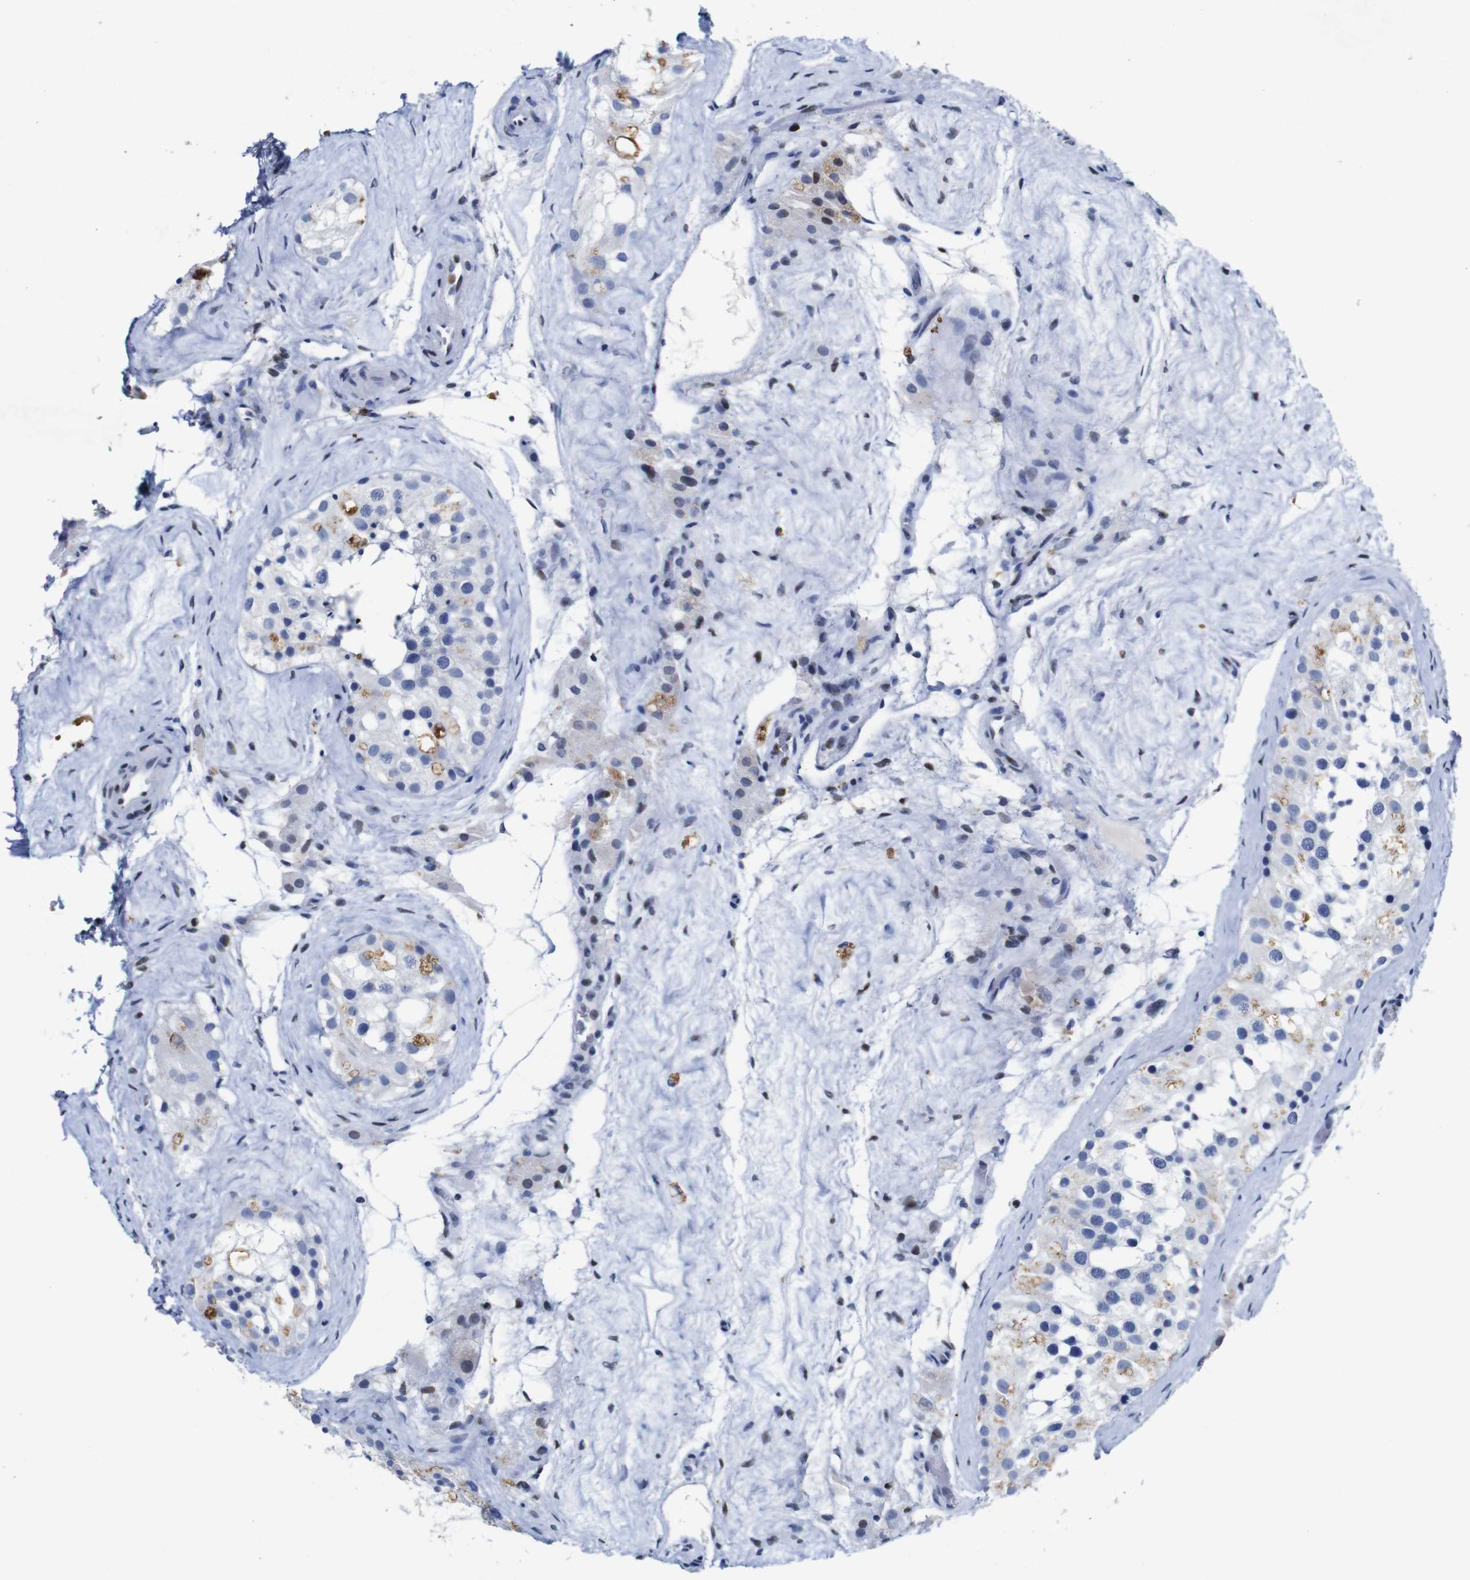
{"staining": {"intensity": "negative", "quantity": "none", "location": "none"}, "tissue": "testis", "cell_type": "Cells in seminiferous ducts", "image_type": "normal", "snomed": [{"axis": "morphology", "description": "Normal tissue, NOS"}, {"axis": "morphology", "description": "Seminoma, NOS"}, {"axis": "topography", "description": "Testis"}], "caption": "This is an immunohistochemistry (IHC) image of normal testis. There is no staining in cells in seminiferous ducts.", "gene": "FOSL2", "patient": {"sex": "male", "age": 71}}